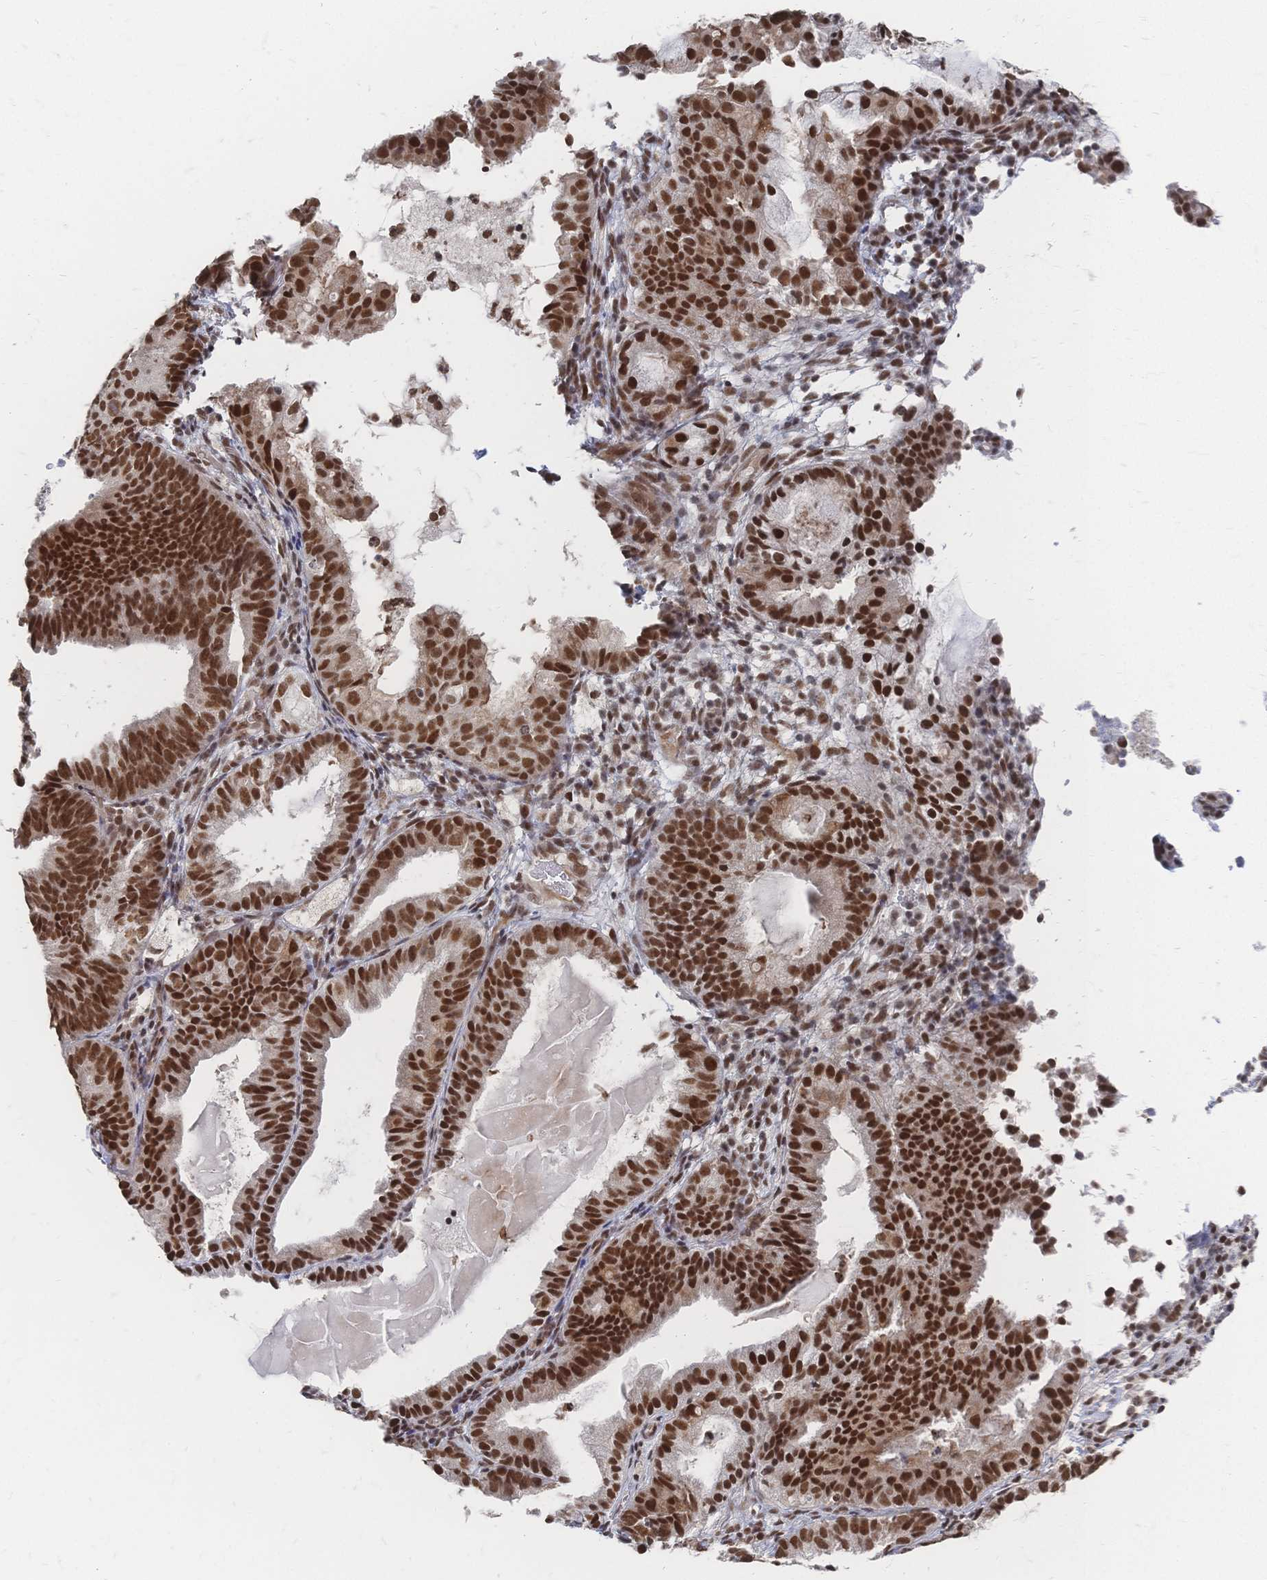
{"staining": {"intensity": "strong", "quantity": ">75%", "location": "nuclear"}, "tissue": "endometrial cancer", "cell_type": "Tumor cells", "image_type": "cancer", "snomed": [{"axis": "morphology", "description": "Adenocarcinoma, NOS"}, {"axis": "topography", "description": "Endometrium"}], "caption": "Protein staining of endometrial cancer tissue exhibits strong nuclear staining in about >75% of tumor cells.", "gene": "NELFA", "patient": {"sex": "female", "age": 80}}